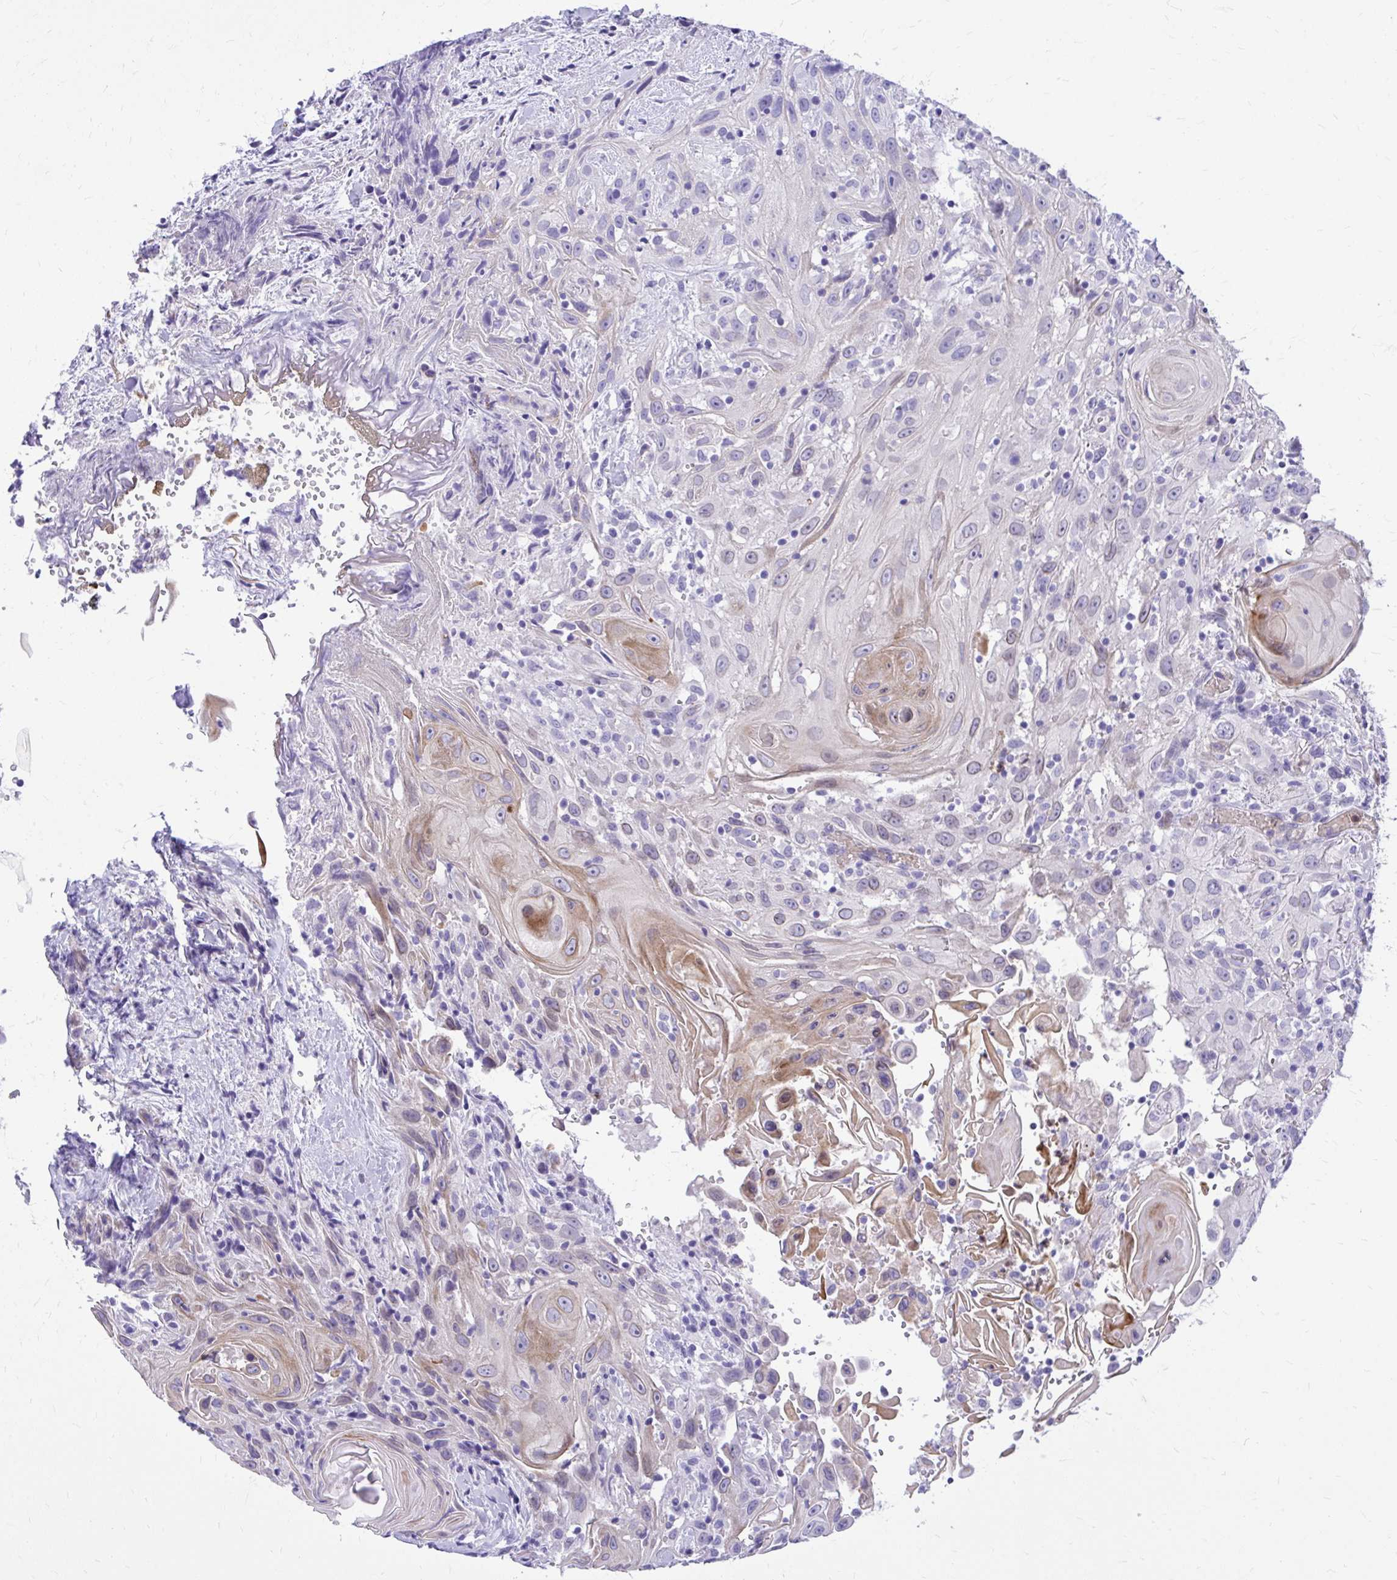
{"staining": {"intensity": "moderate", "quantity": "<25%", "location": "cytoplasmic/membranous"}, "tissue": "head and neck cancer", "cell_type": "Tumor cells", "image_type": "cancer", "snomed": [{"axis": "morphology", "description": "Squamous cell carcinoma, NOS"}, {"axis": "topography", "description": "Head-Neck"}], "caption": "DAB immunohistochemical staining of human head and neck cancer exhibits moderate cytoplasmic/membranous protein staining in about <25% of tumor cells.", "gene": "ADAMTSL1", "patient": {"sex": "female", "age": 95}}